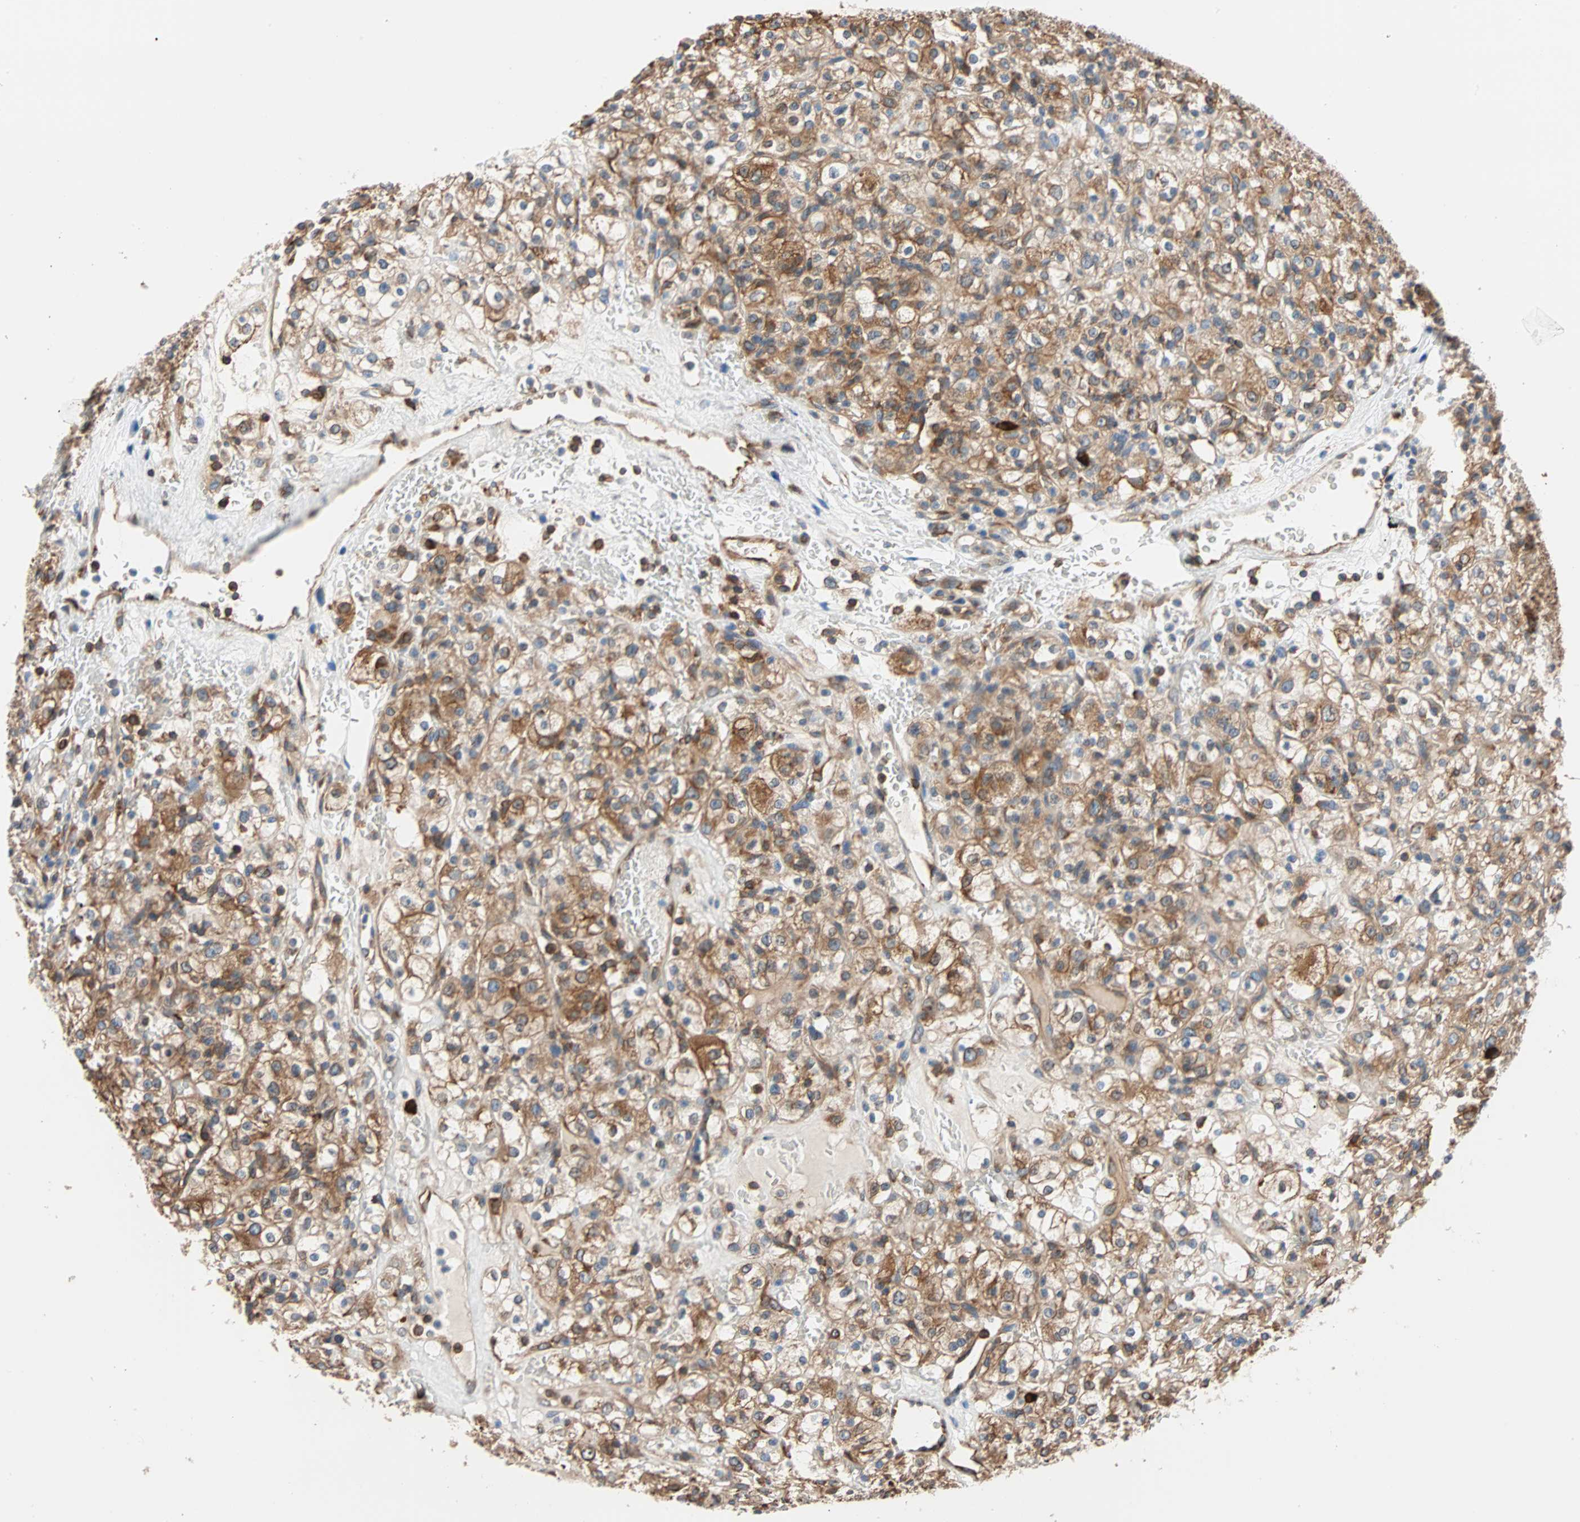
{"staining": {"intensity": "strong", "quantity": ">75%", "location": "cytoplasmic/membranous"}, "tissue": "renal cancer", "cell_type": "Tumor cells", "image_type": "cancer", "snomed": [{"axis": "morphology", "description": "Normal tissue, NOS"}, {"axis": "morphology", "description": "Adenocarcinoma, NOS"}, {"axis": "topography", "description": "Kidney"}], "caption": "Immunohistochemical staining of human renal adenocarcinoma exhibits strong cytoplasmic/membranous protein positivity in about >75% of tumor cells. The staining was performed using DAB, with brown indicating positive protein expression. Nuclei are stained blue with hematoxylin.", "gene": "EEF2", "patient": {"sex": "female", "age": 72}}